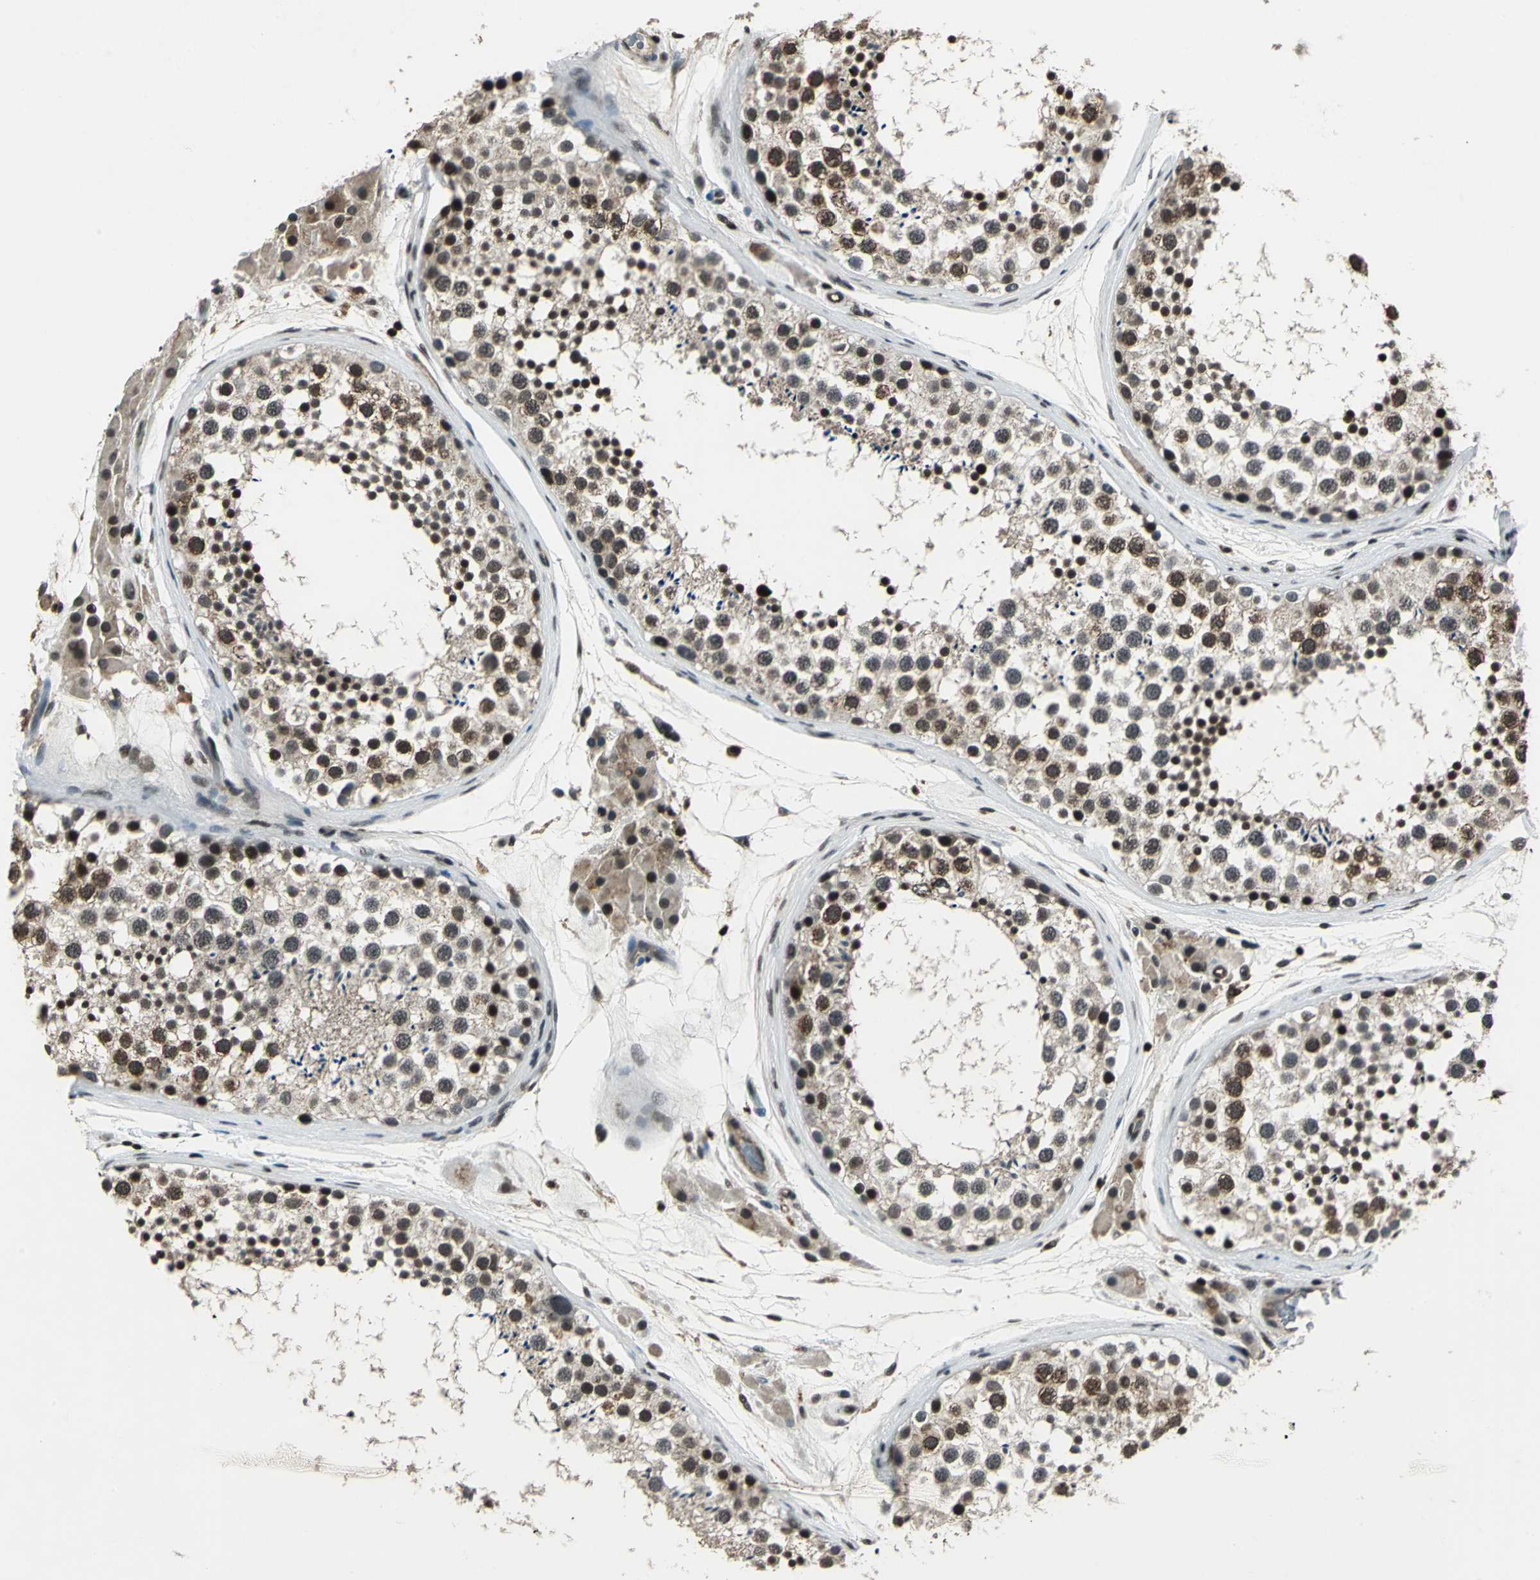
{"staining": {"intensity": "moderate", "quantity": ">75%", "location": "nuclear"}, "tissue": "testis", "cell_type": "Cells in seminiferous ducts", "image_type": "normal", "snomed": [{"axis": "morphology", "description": "Normal tissue, NOS"}, {"axis": "topography", "description": "Testis"}], "caption": "Testis stained with DAB (3,3'-diaminobenzidine) immunohistochemistry (IHC) reveals medium levels of moderate nuclear positivity in approximately >75% of cells in seminiferous ducts.", "gene": "NR2C2", "patient": {"sex": "male", "age": 46}}